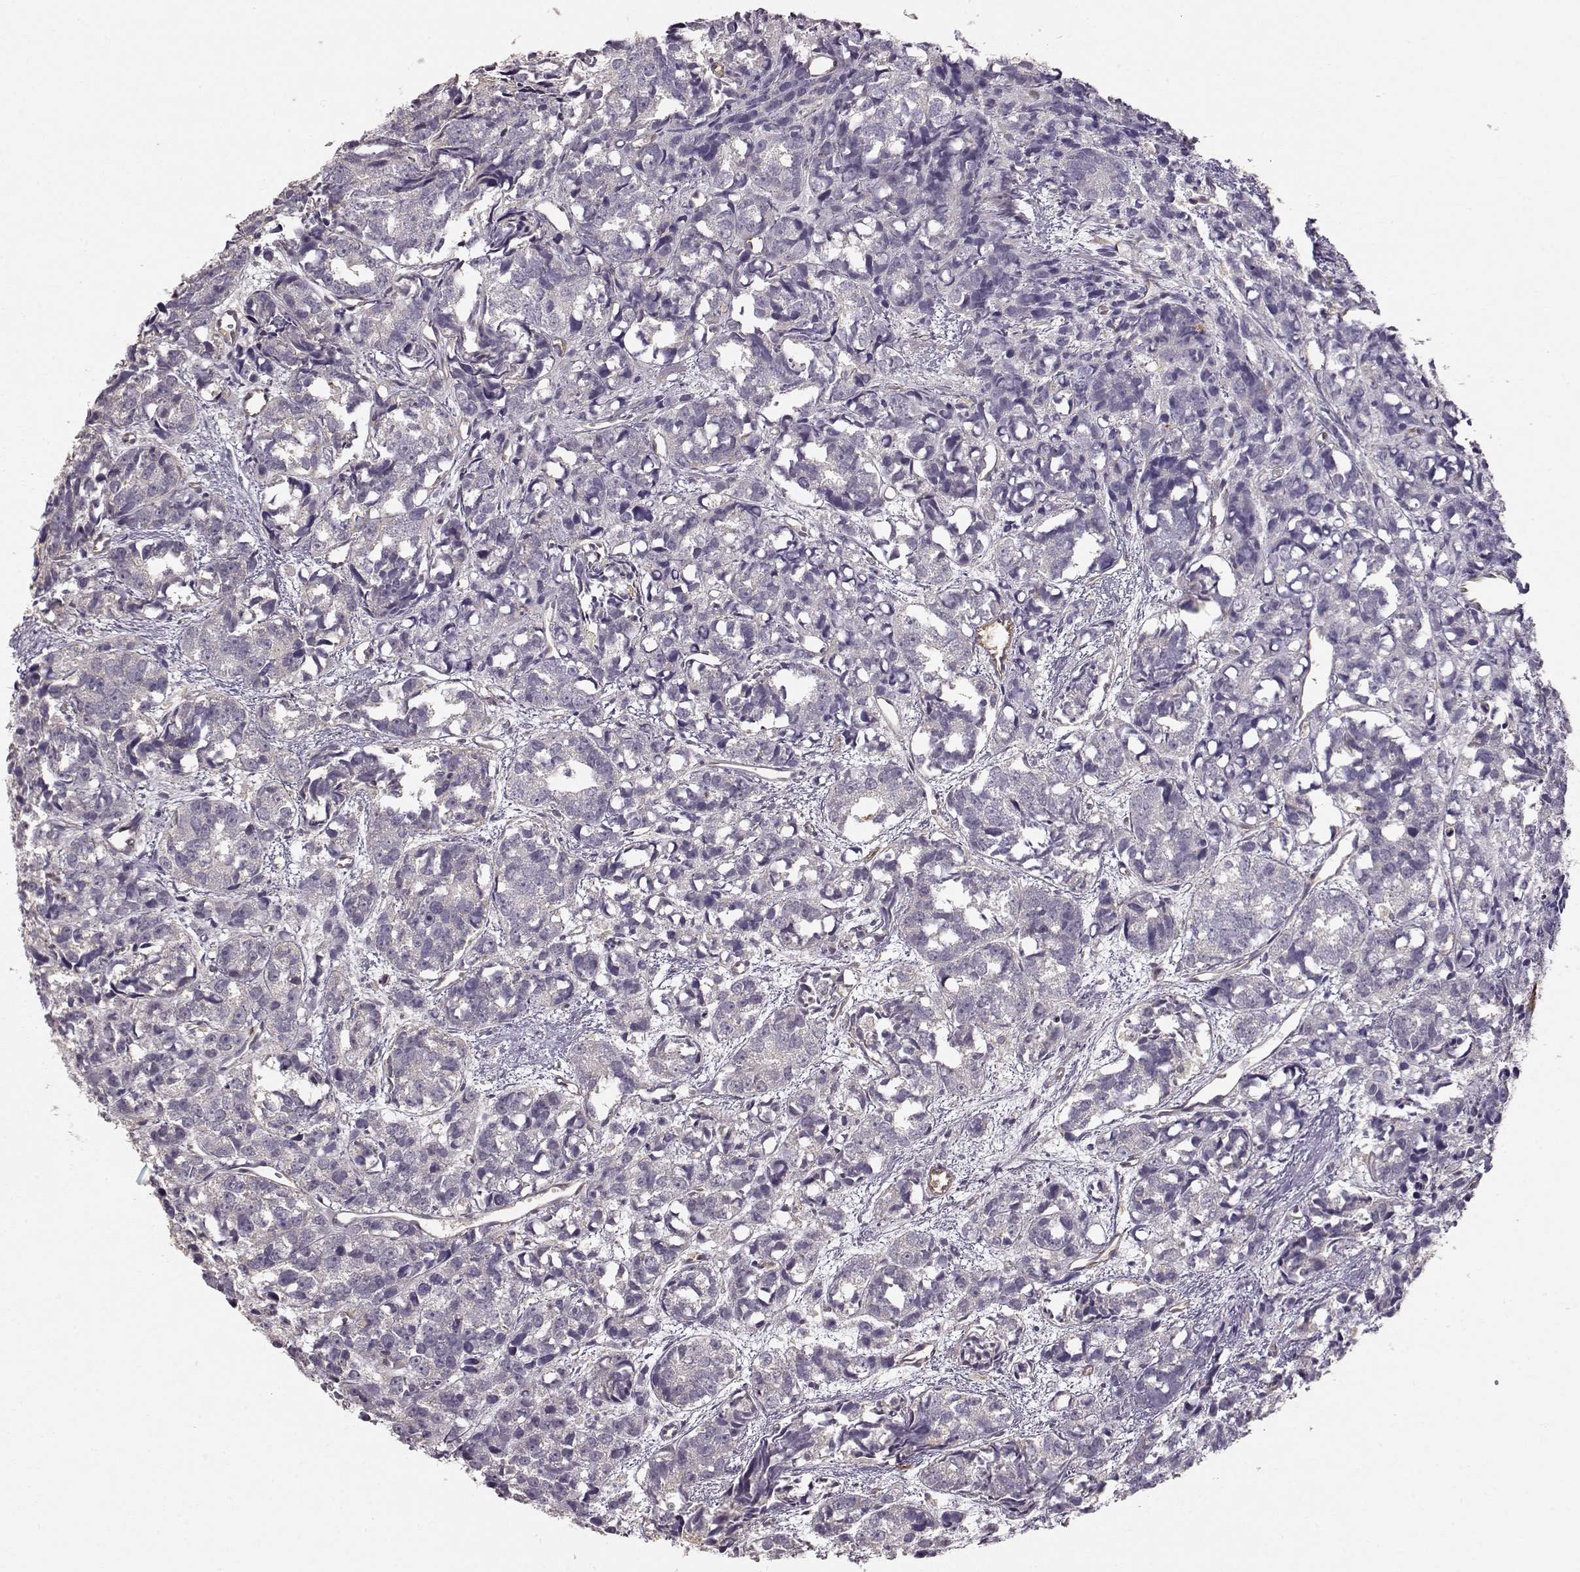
{"staining": {"intensity": "negative", "quantity": "none", "location": "none"}, "tissue": "prostate cancer", "cell_type": "Tumor cells", "image_type": "cancer", "snomed": [{"axis": "morphology", "description": "Adenocarcinoma, High grade"}, {"axis": "topography", "description": "Prostate"}], "caption": "Human prostate cancer (adenocarcinoma (high-grade)) stained for a protein using IHC exhibits no staining in tumor cells.", "gene": "ARHGEF2", "patient": {"sex": "male", "age": 77}}